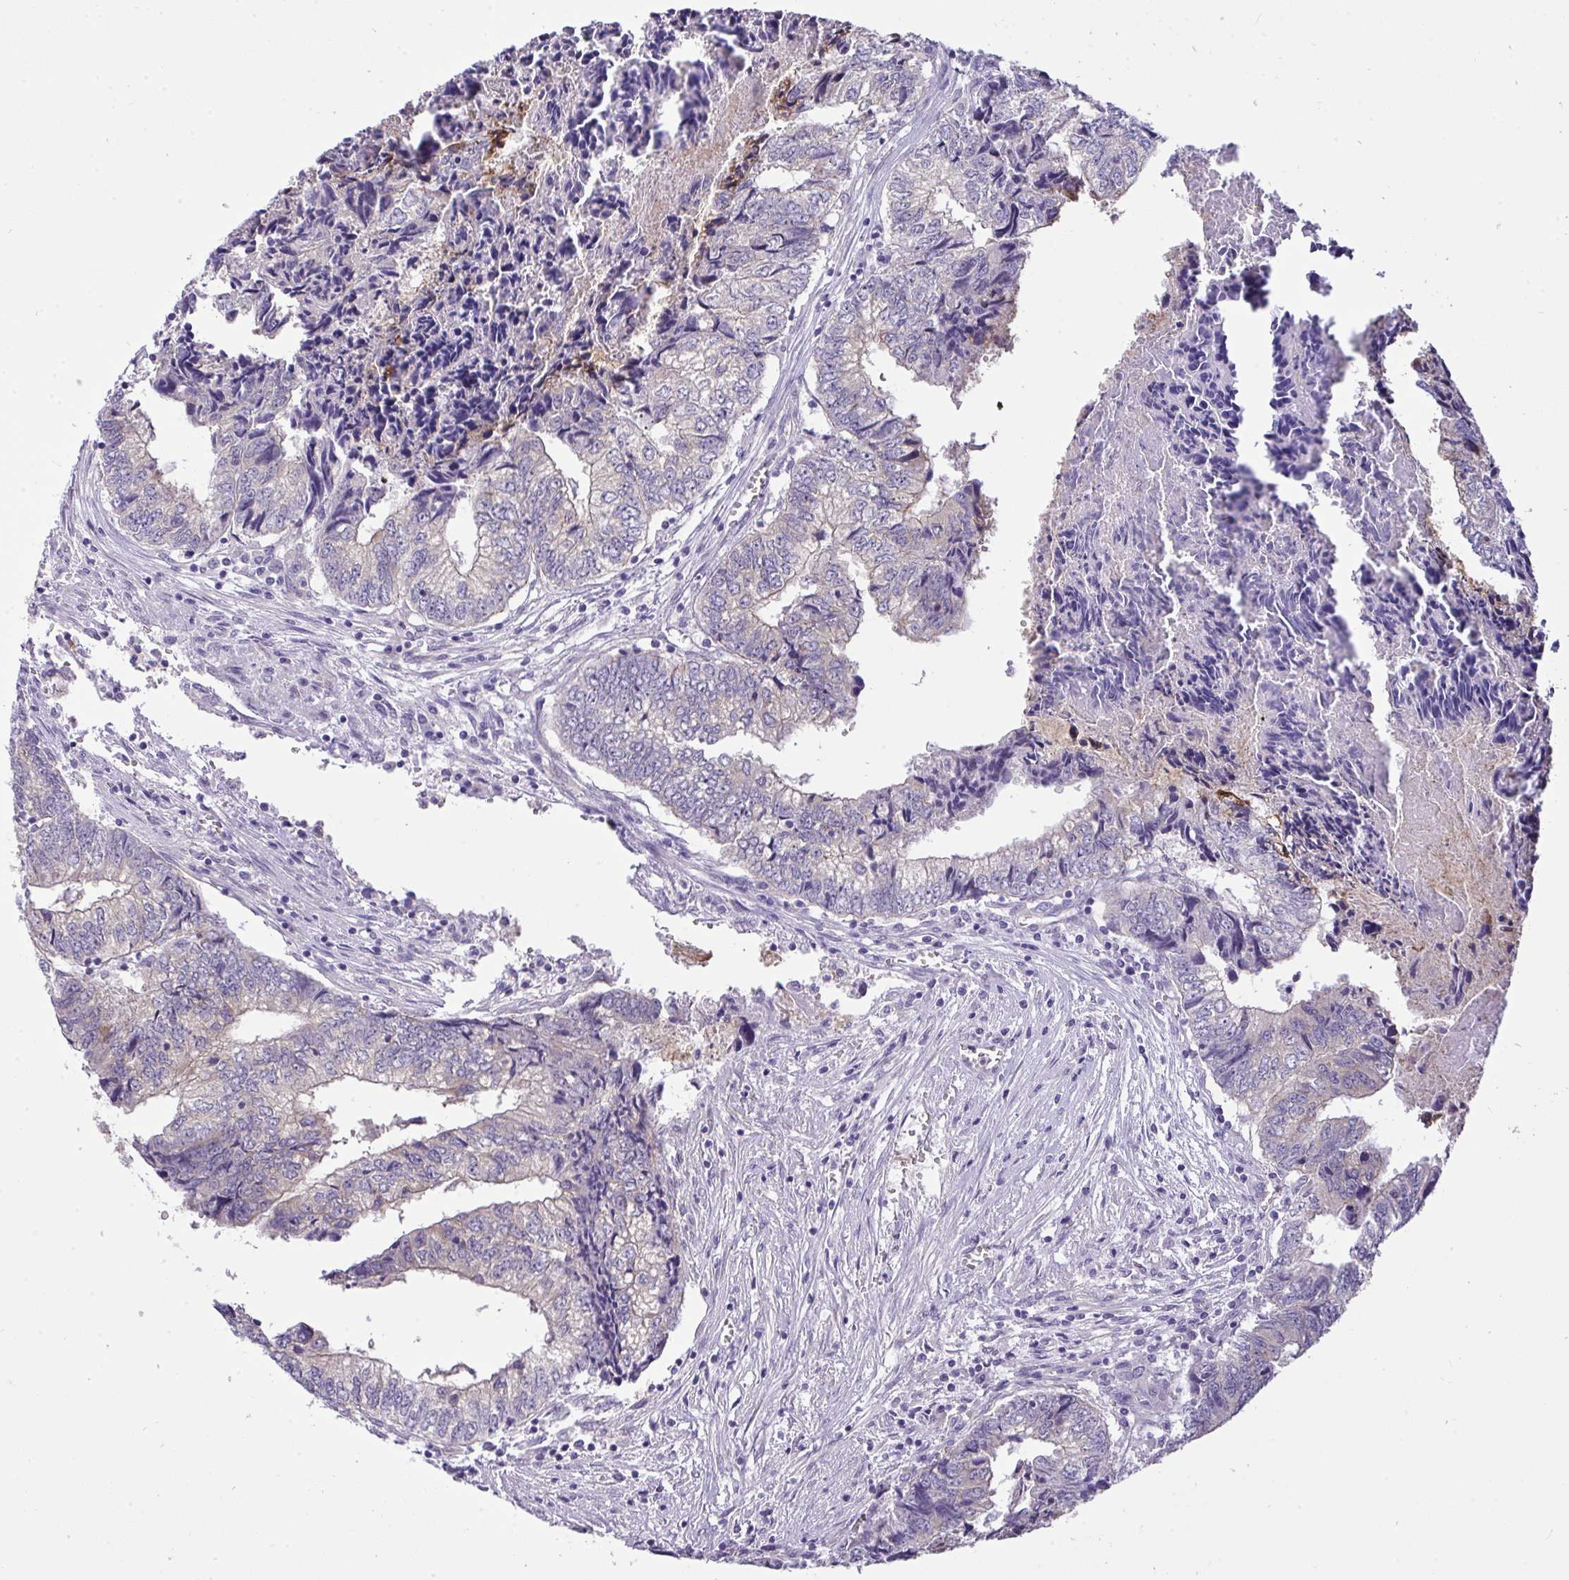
{"staining": {"intensity": "negative", "quantity": "none", "location": "none"}, "tissue": "colorectal cancer", "cell_type": "Tumor cells", "image_type": "cancer", "snomed": [{"axis": "morphology", "description": "Adenocarcinoma, NOS"}, {"axis": "topography", "description": "Colon"}], "caption": "IHC photomicrograph of colorectal cancer (adenocarcinoma) stained for a protein (brown), which displays no expression in tumor cells.", "gene": "VGLL3", "patient": {"sex": "male", "age": 86}}